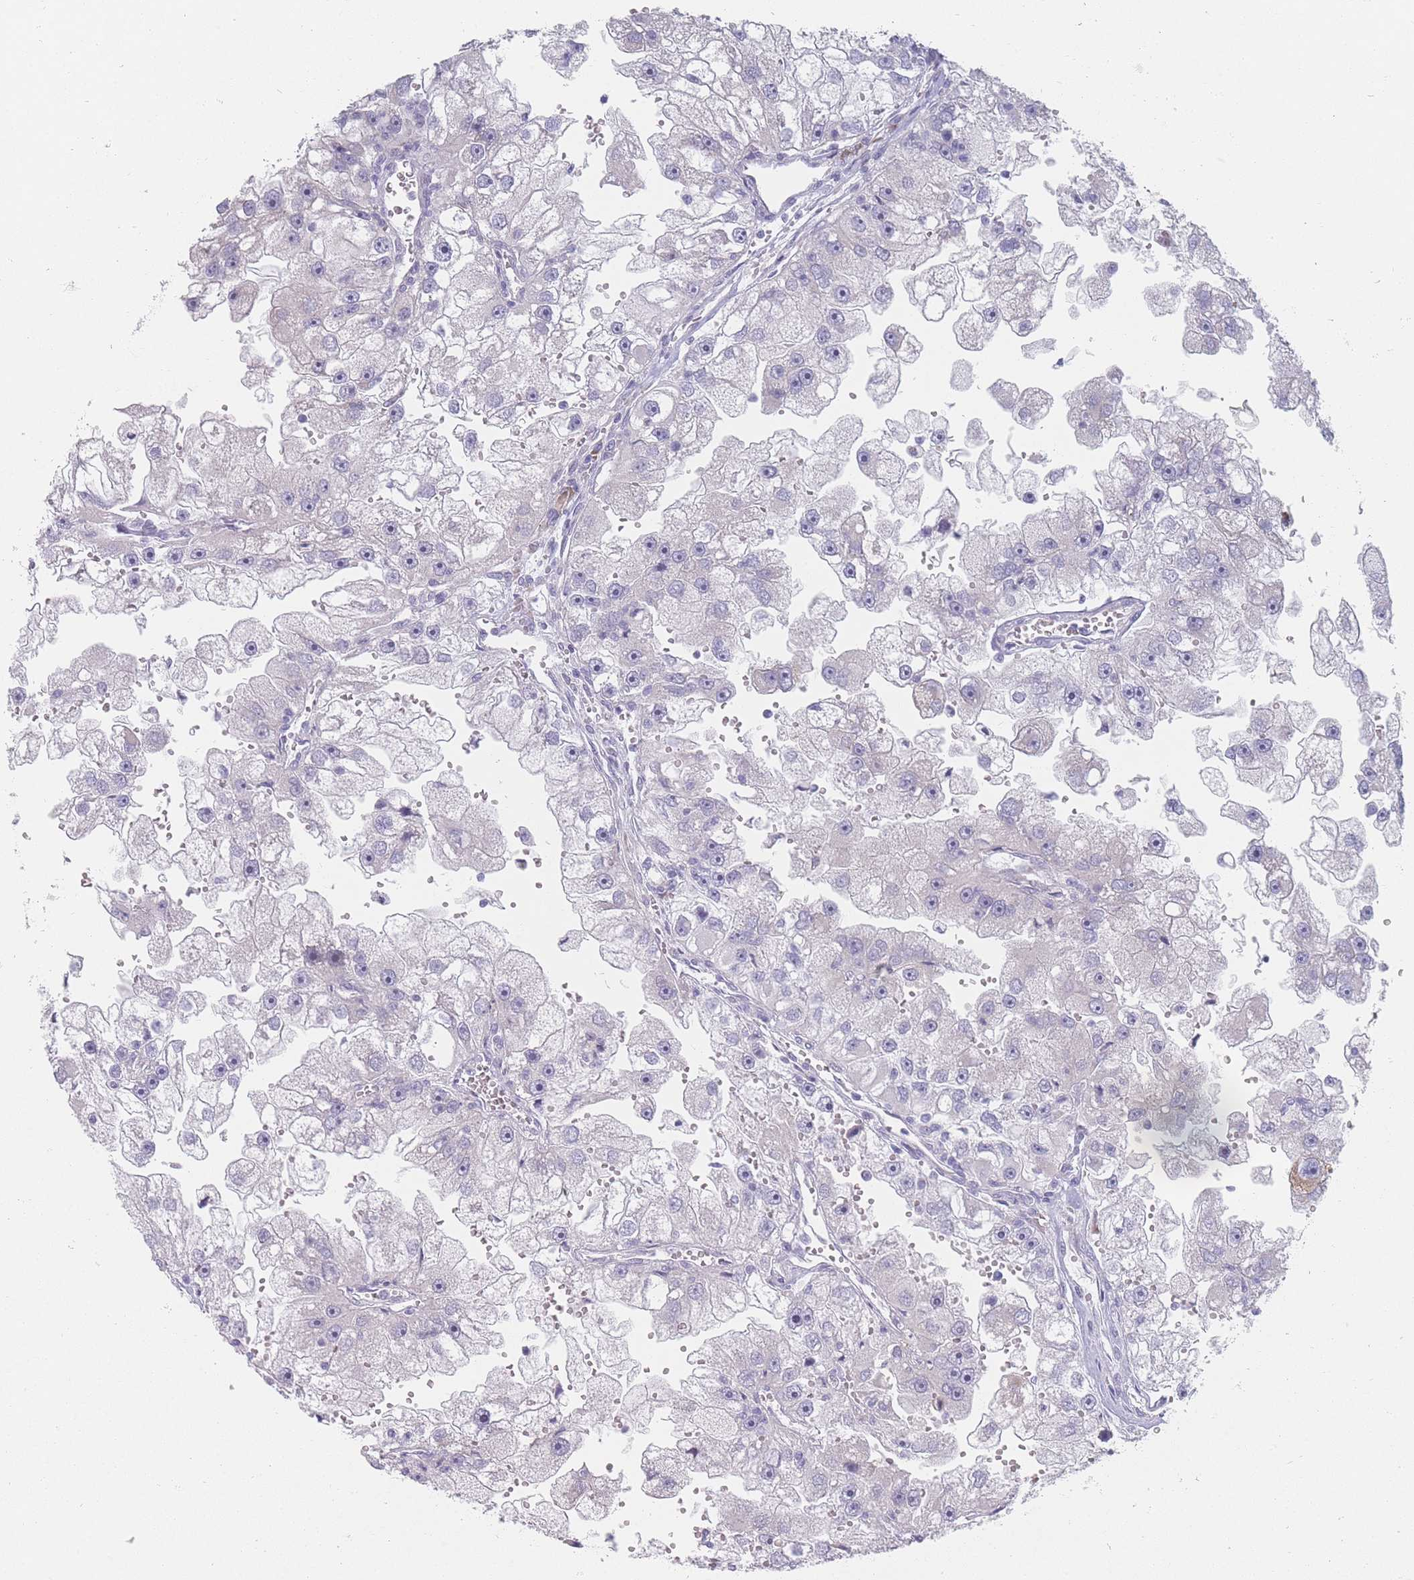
{"staining": {"intensity": "negative", "quantity": "none", "location": "none"}, "tissue": "renal cancer", "cell_type": "Tumor cells", "image_type": "cancer", "snomed": [{"axis": "morphology", "description": "Adenocarcinoma, NOS"}, {"axis": "topography", "description": "Kidney"}], "caption": "This is an immunohistochemistry micrograph of human renal cancer (adenocarcinoma). There is no staining in tumor cells.", "gene": "SPATS1", "patient": {"sex": "male", "age": 63}}